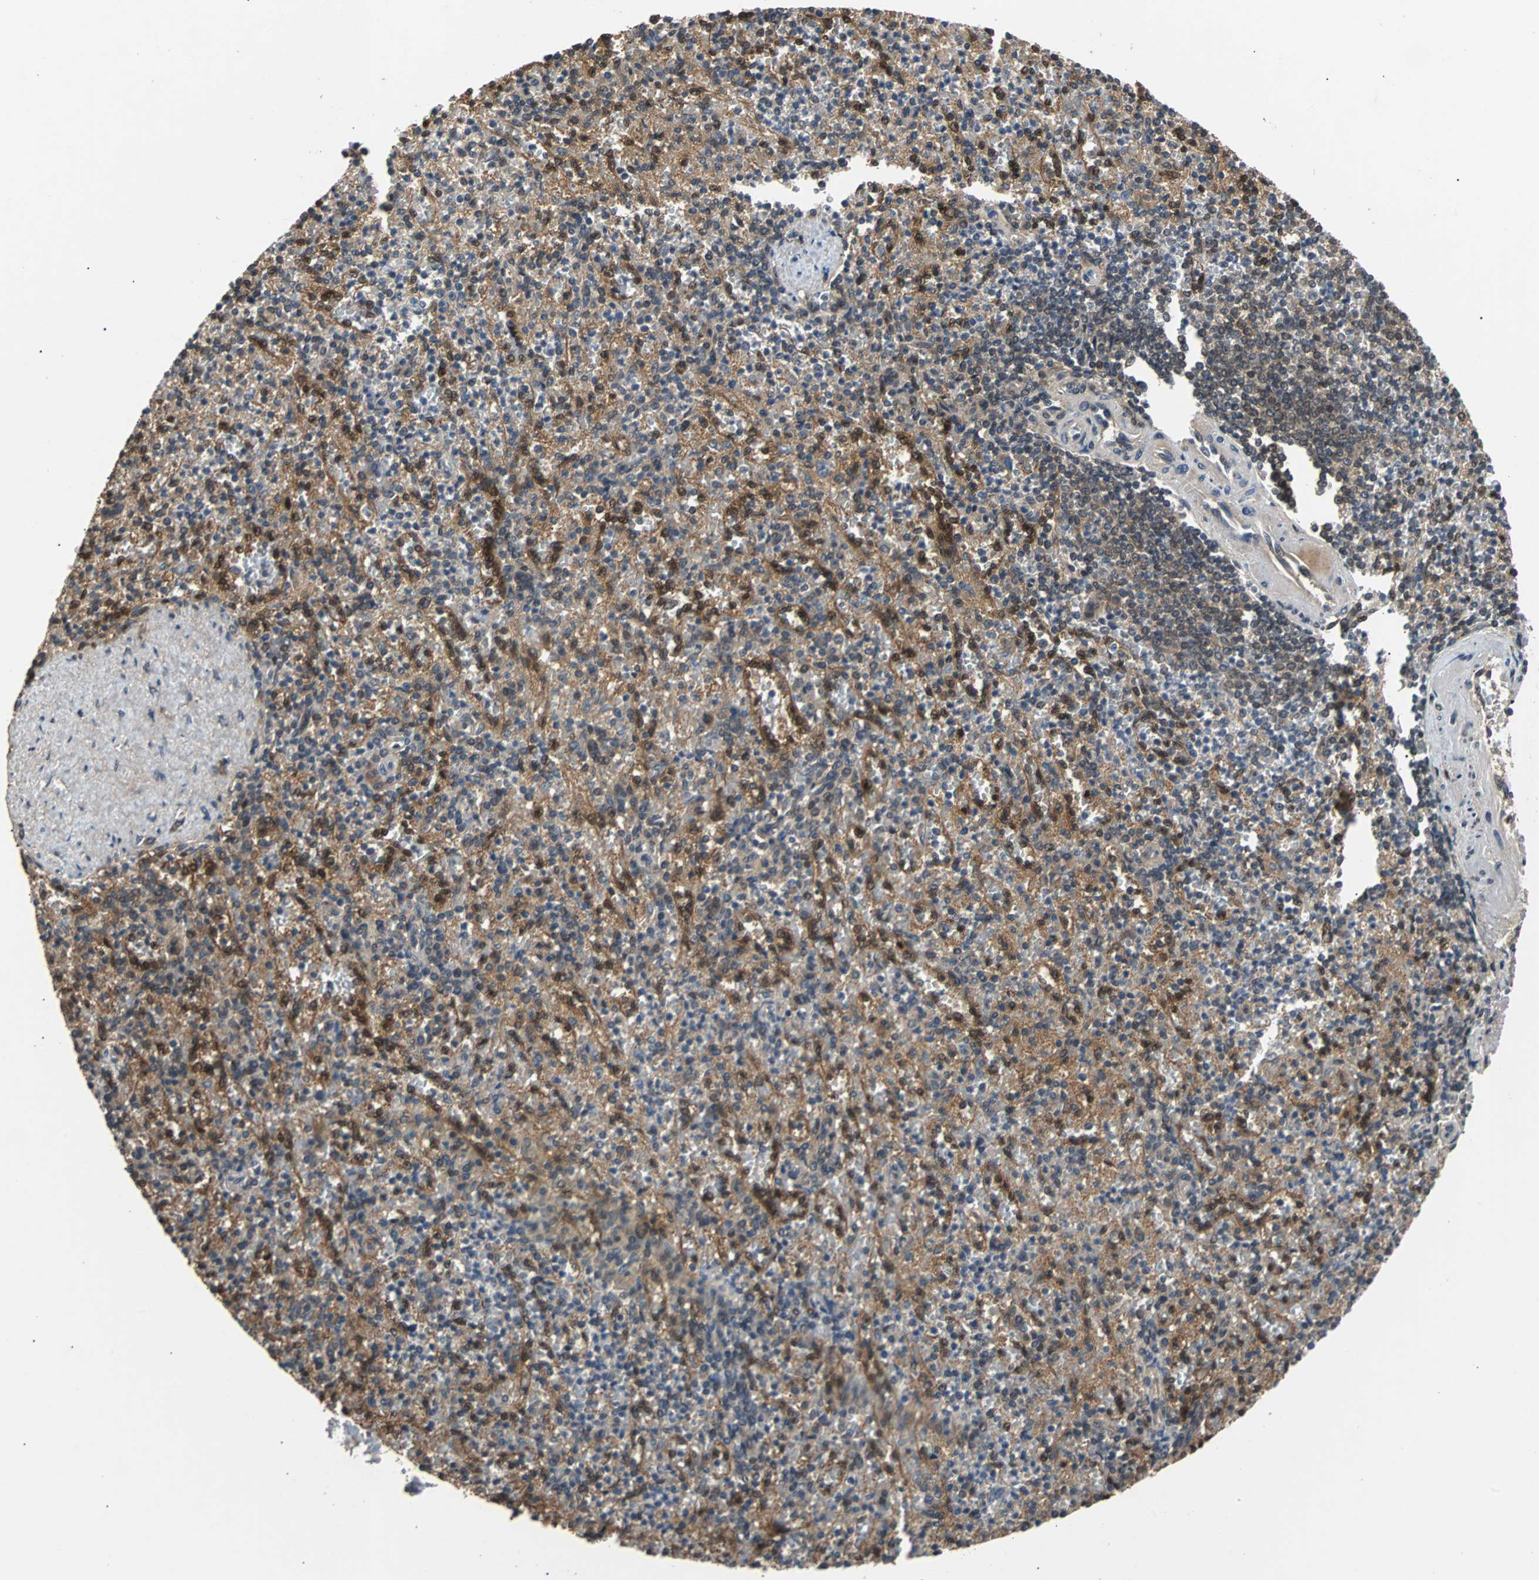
{"staining": {"intensity": "moderate", "quantity": "25%-75%", "location": "cytoplasmic/membranous"}, "tissue": "spleen", "cell_type": "Cells in red pulp", "image_type": "normal", "snomed": [{"axis": "morphology", "description": "Normal tissue, NOS"}, {"axis": "topography", "description": "Spleen"}], "caption": "Moderate cytoplasmic/membranous staining is seen in approximately 25%-75% of cells in red pulp in benign spleen. The protein of interest is stained brown, and the nuclei are stained in blue (DAB IHC with brightfield microscopy, high magnification).", "gene": "PRDX6", "patient": {"sex": "female", "age": 74}}